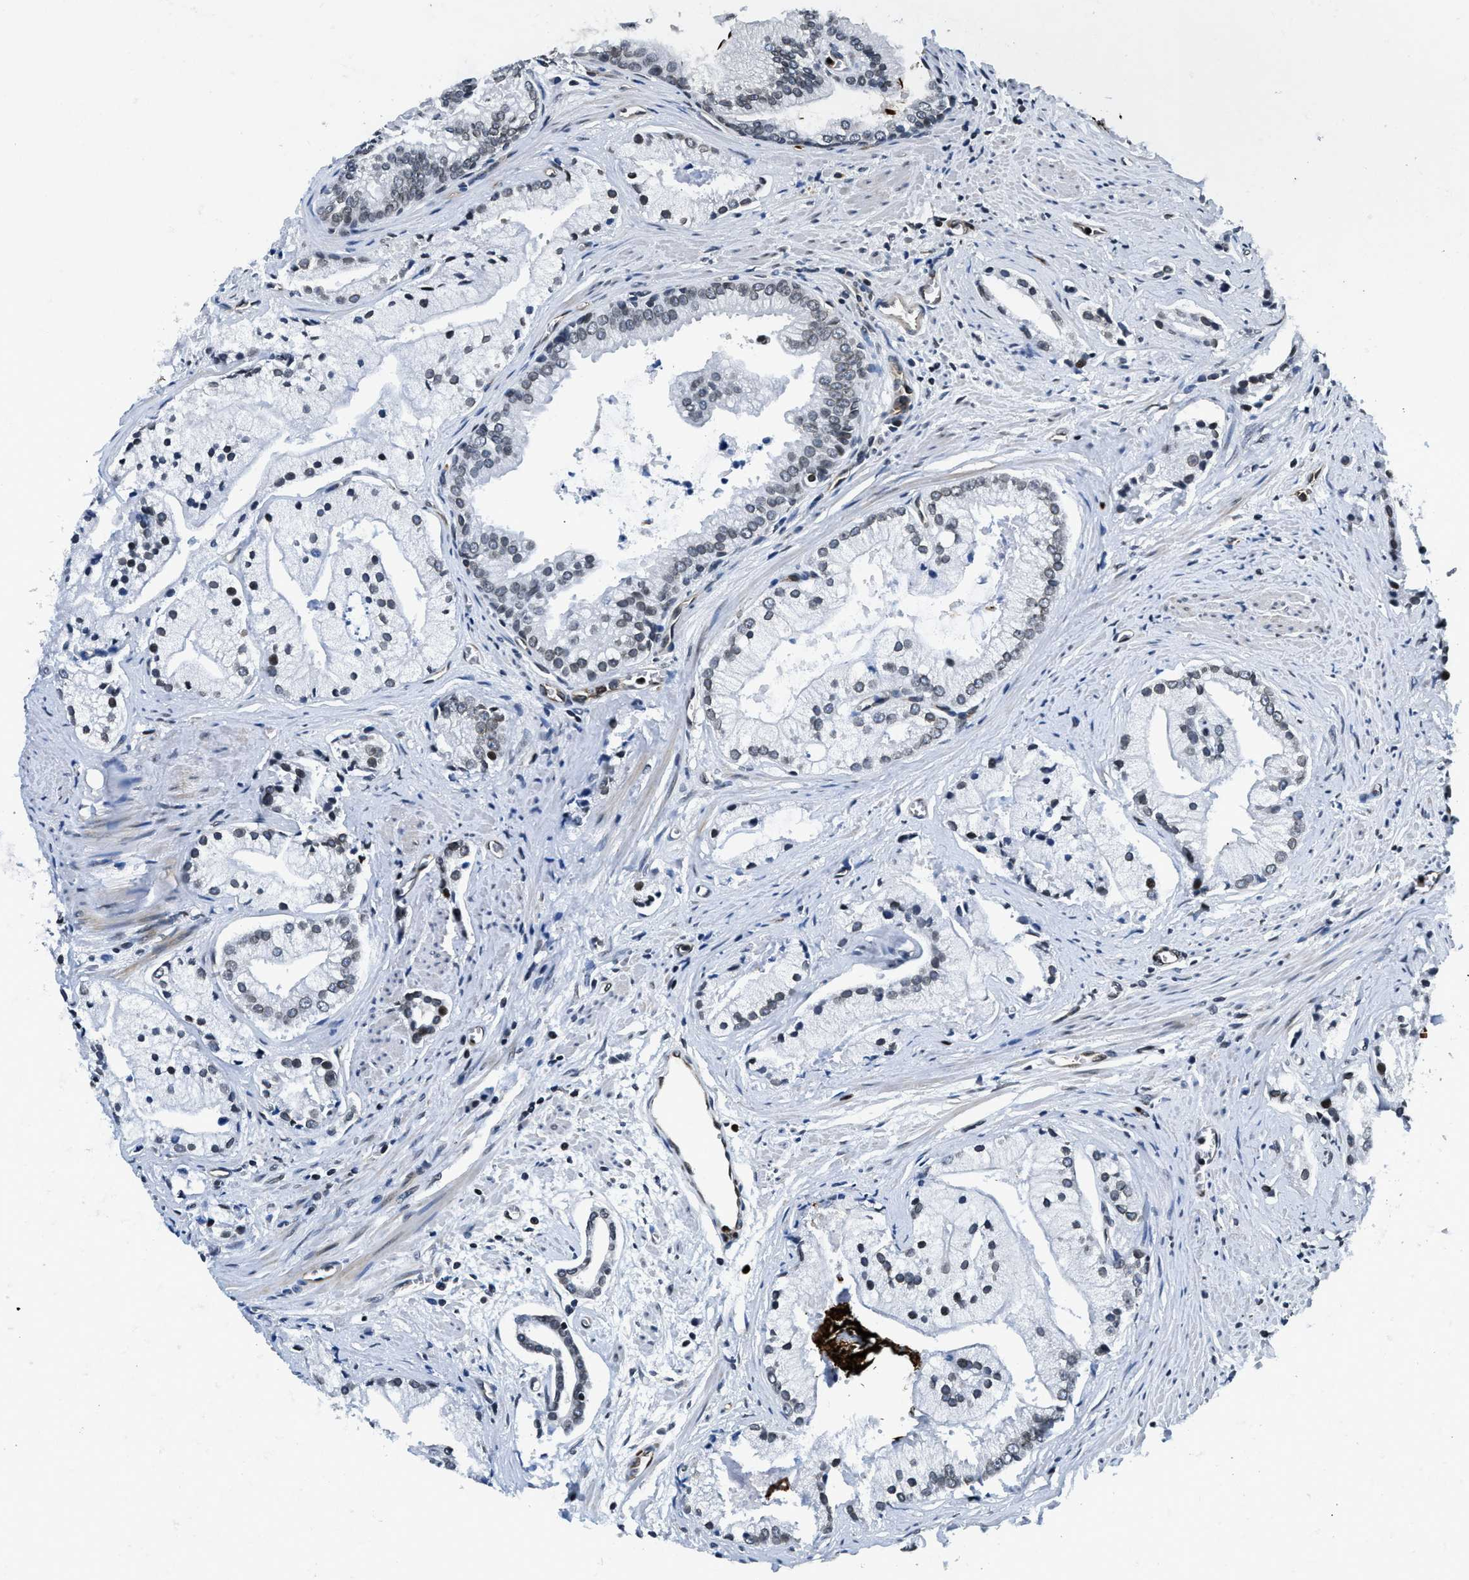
{"staining": {"intensity": "weak", "quantity": ">75%", "location": "nuclear"}, "tissue": "prostate cancer", "cell_type": "Tumor cells", "image_type": "cancer", "snomed": [{"axis": "morphology", "description": "Adenocarcinoma, High grade"}, {"axis": "topography", "description": "Prostate"}], "caption": "Human prostate high-grade adenocarcinoma stained for a protein (brown) reveals weak nuclear positive staining in about >75% of tumor cells.", "gene": "ZC3HC1", "patient": {"sex": "male", "age": 67}}